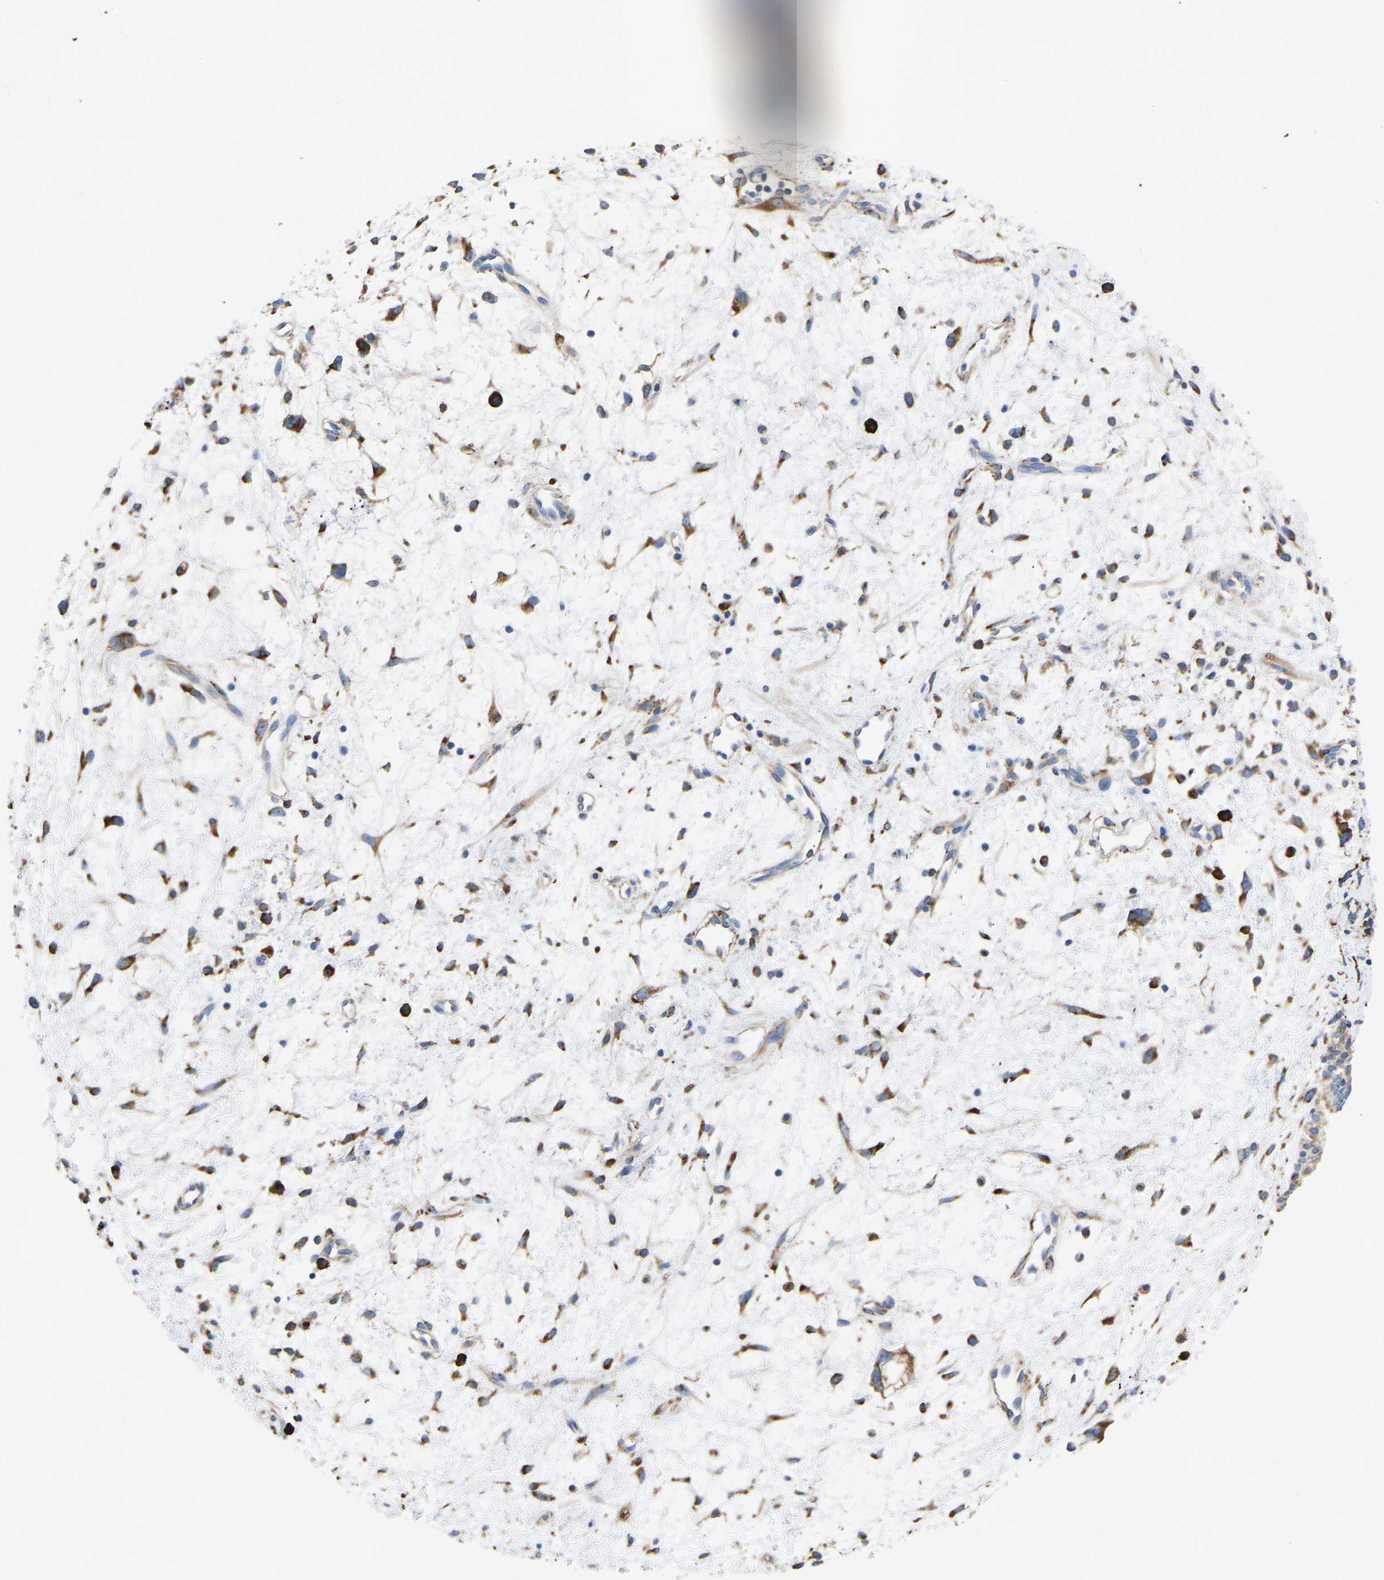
{"staining": {"intensity": "moderate", "quantity": "25%-75%", "location": "cytoplasmic/membranous"}, "tissue": "nasopharynx", "cell_type": "Respiratory epithelial cells", "image_type": "normal", "snomed": [{"axis": "morphology", "description": "Normal tissue, NOS"}, {"axis": "topography", "description": "Nasopharynx"}], "caption": "High-magnification brightfield microscopy of unremarkable nasopharynx stained with DAB (brown) and counterstained with hematoxylin (blue). respiratory epithelial cells exhibit moderate cytoplasmic/membranous staining is seen in approximately25%-75% of cells.", "gene": "P4HB", "patient": {"sex": "male", "age": 22}}